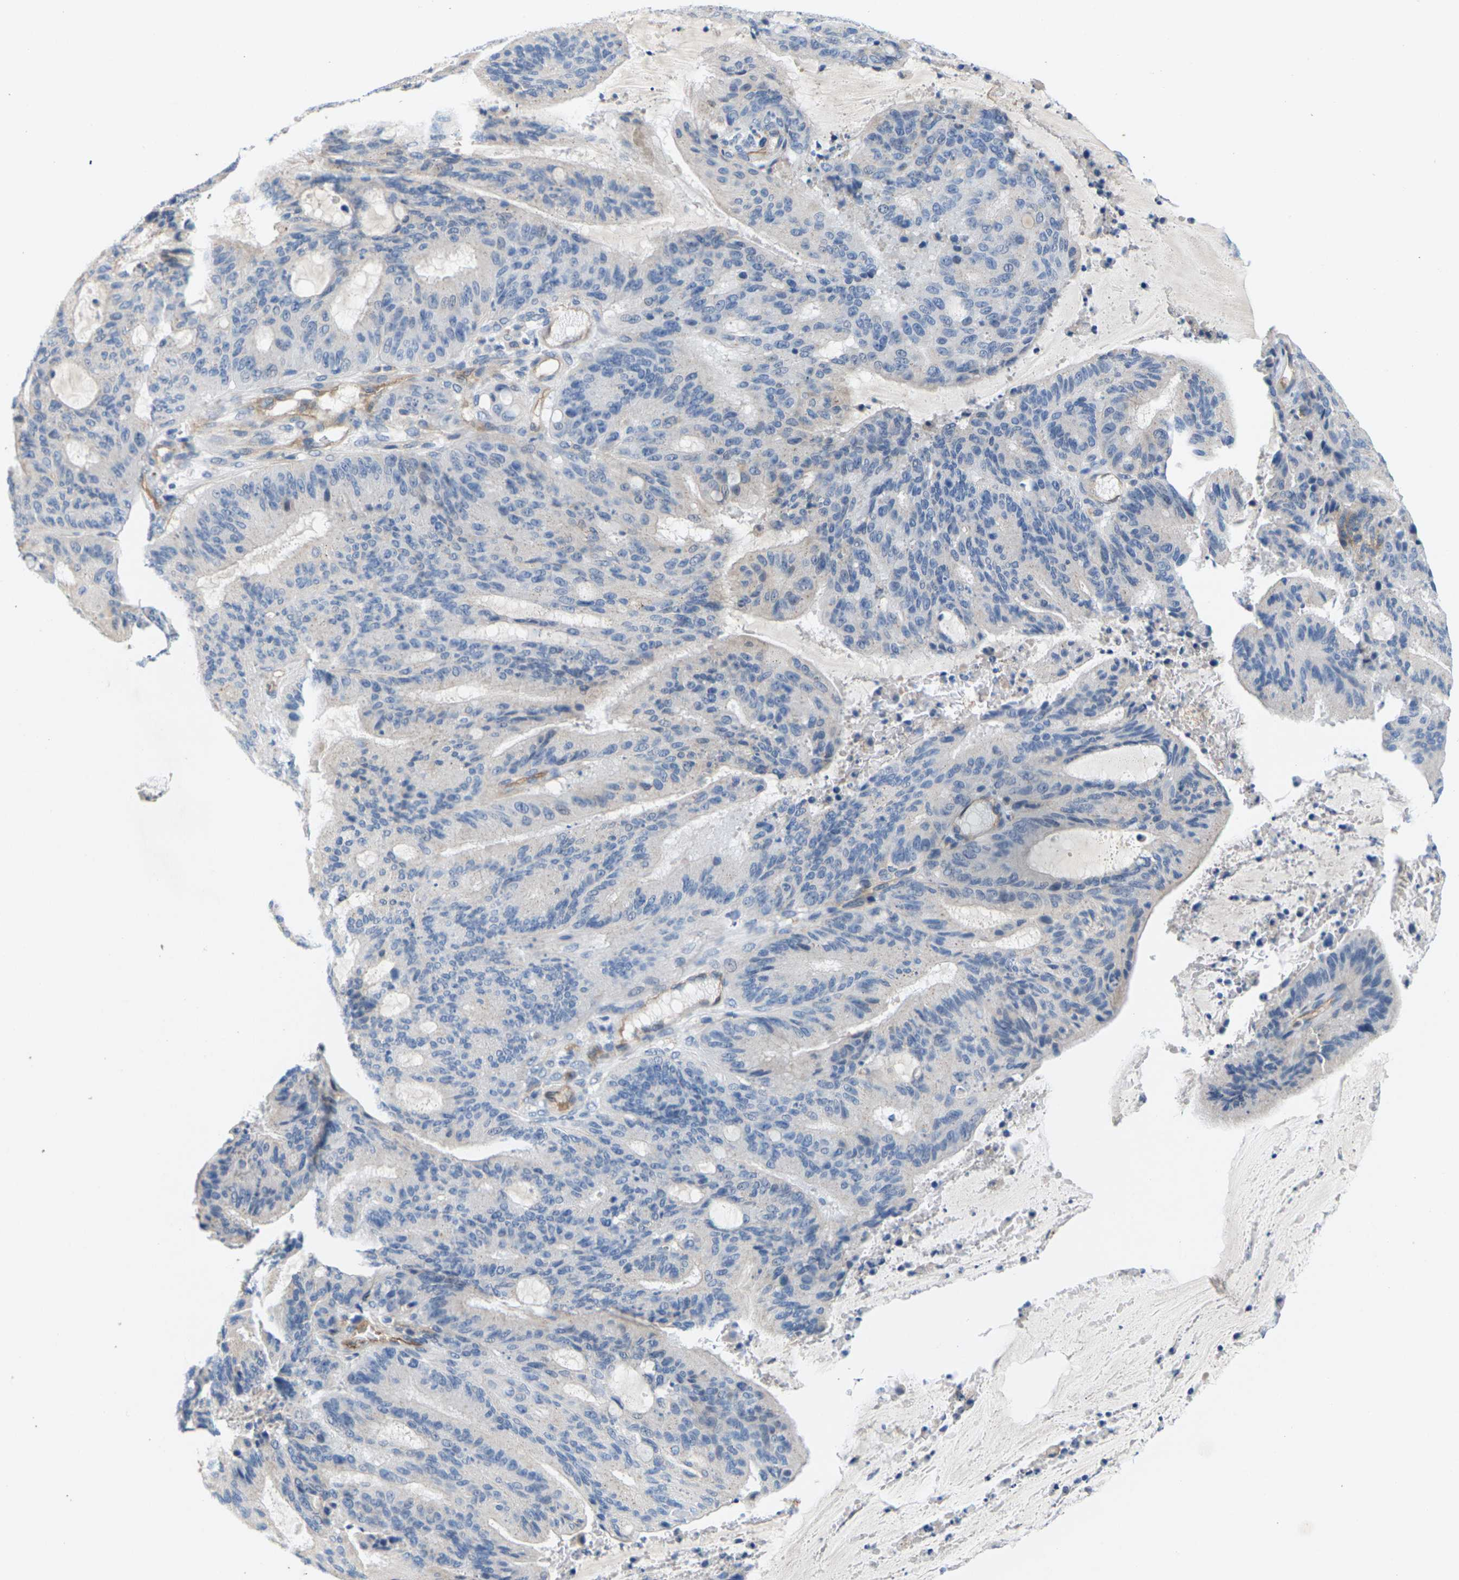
{"staining": {"intensity": "negative", "quantity": "none", "location": "none"}, "tissue": "liver cancer", "cell_type": "Tumor cells", "image_type": "cancer", "snomed": [{"axis": "morphology", "description": "Cholangiocarcinoma"}, {"axis": "topography", "description": "Liver"}], "caption": "High power microscopy micrograph of an immunohistochemistry (IHC) micrograph of liver cancer, revealing no significant staining in tumor cells.", "gene": "ITGA5", "patient": {"sex": "female", "age": 73}}